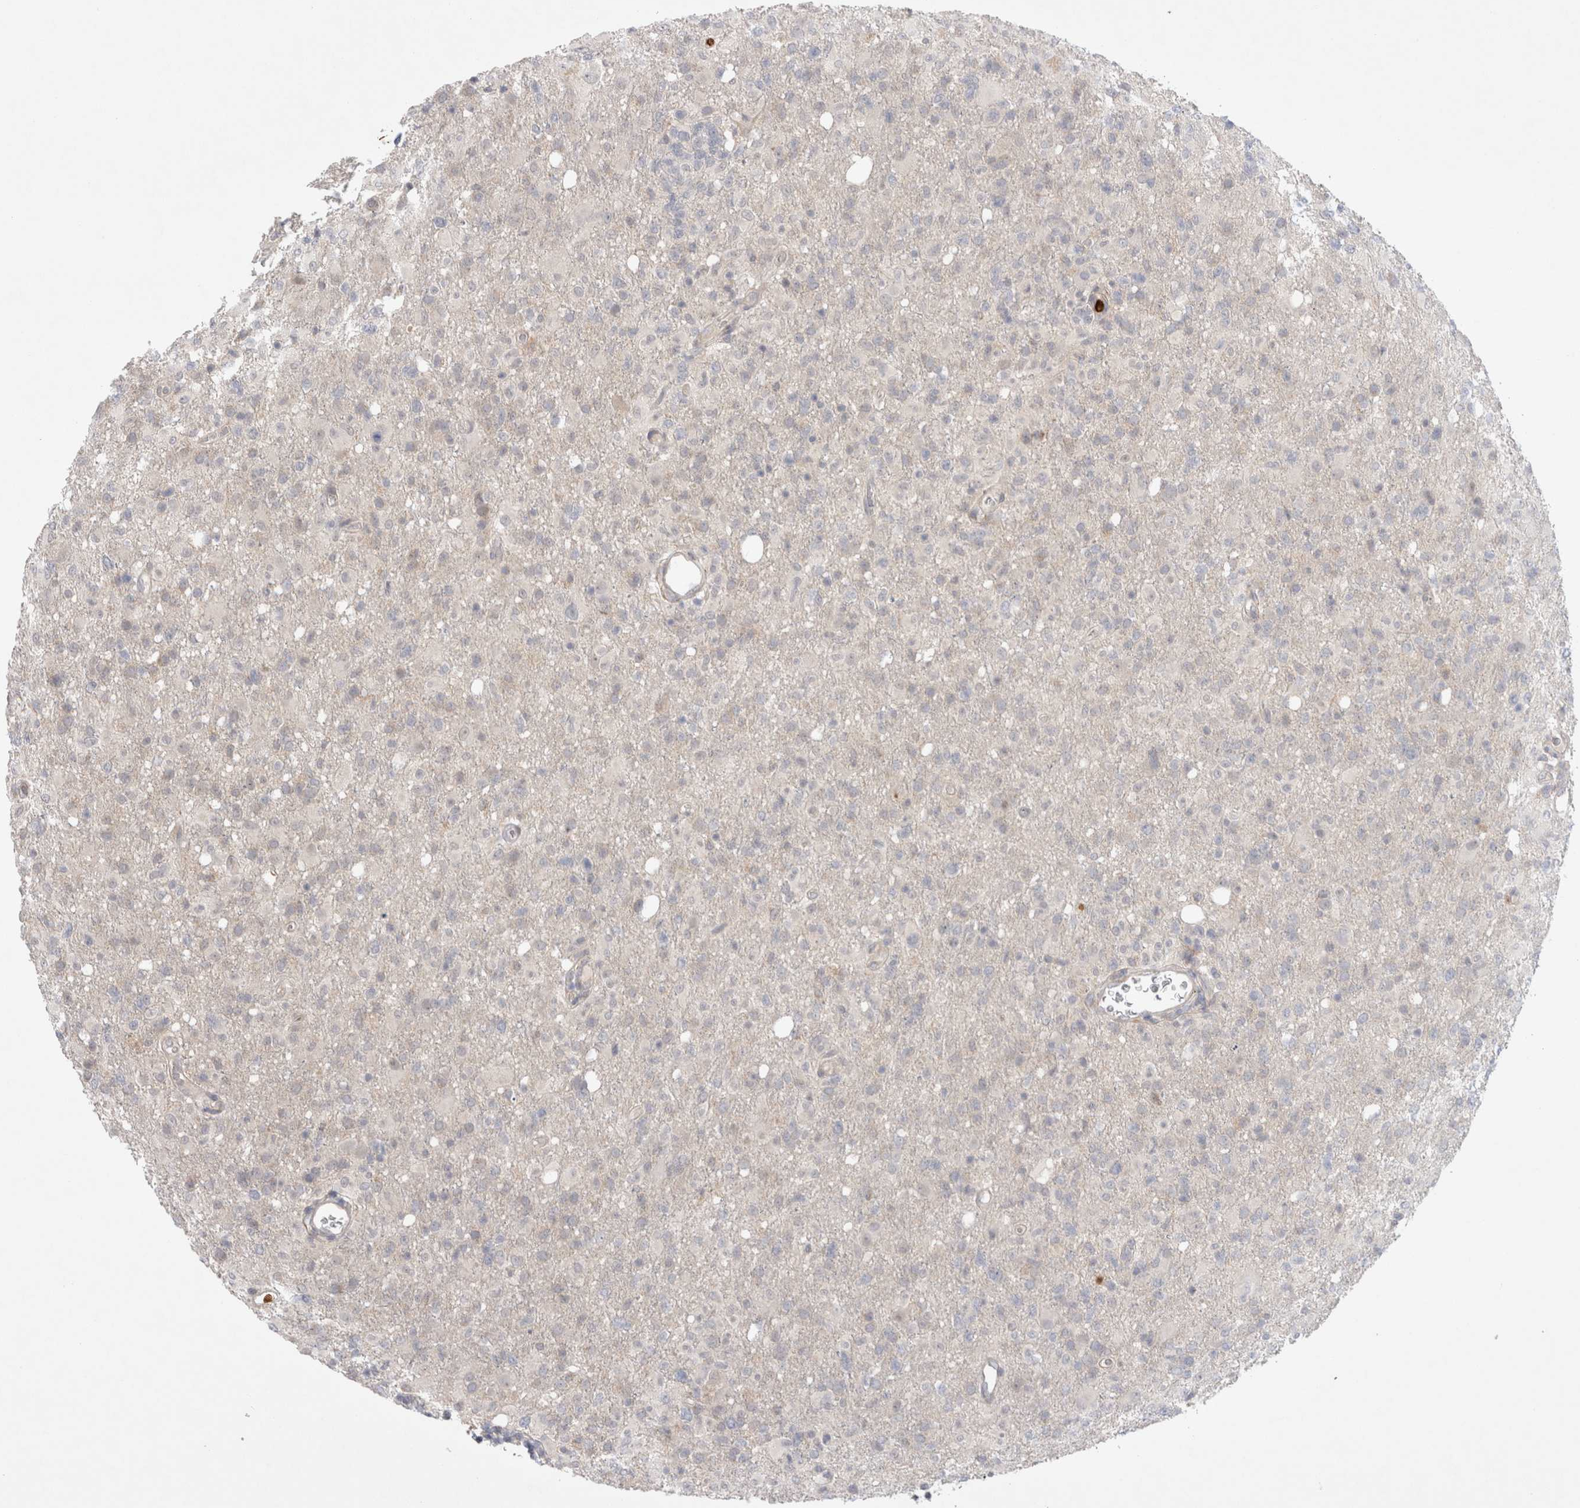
{"staining": {"intensity": "negative", "quantity": "none", "location": "none"}, "tissue": "glioma", "cell_type": "Tumor cells", "image_type": "cancer", "snomed": [{"axis": "morphology", "description": "Glioma, malignant, High grade"}, {"axis": "topography", "description": "Brain"}], "caption": "Human glioma stained for a protein using IHC shows no staining in tumor cells.", "gene": "GSDMB", "patient": {"sex": "female", "age": 57}}